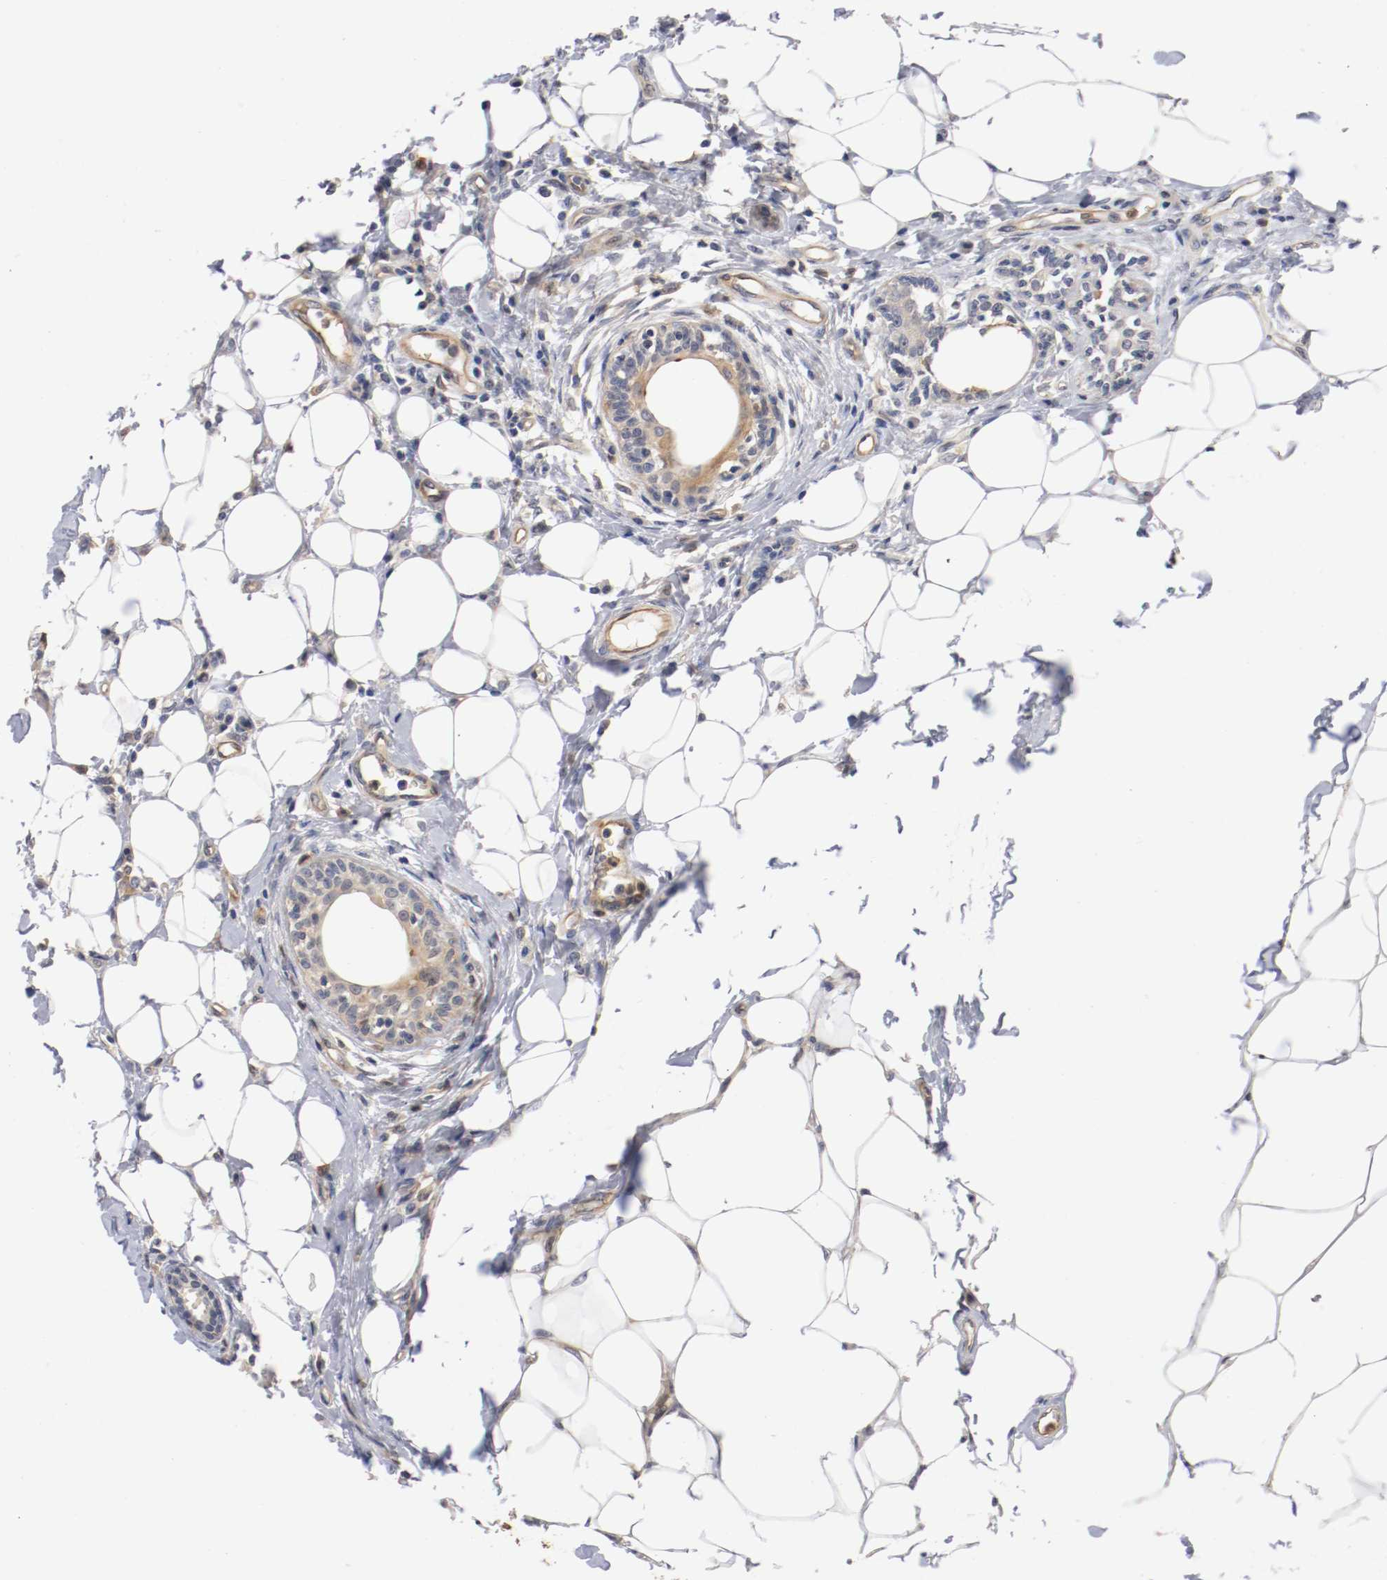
{"staining": {"intensity": "moderate", "quantity": "25%-75%", "location": "cytoplasmic/membranous"}, "tissue": "breast cancer", "cell_type": "Tumor cells", "image_type": "cancer", "snomed": [{"axis": "morphology", "description": "Duct carcinoma"}, {"axis": "topography", "description": "Breast"}], "caption": "Breast invasive ductal carcinoma stained for a protein displays moderate cytoplasmic/membranous positivity in tumor cells.", "gene": "RBM23", "patient": {"sex": "female", "age": 40}}